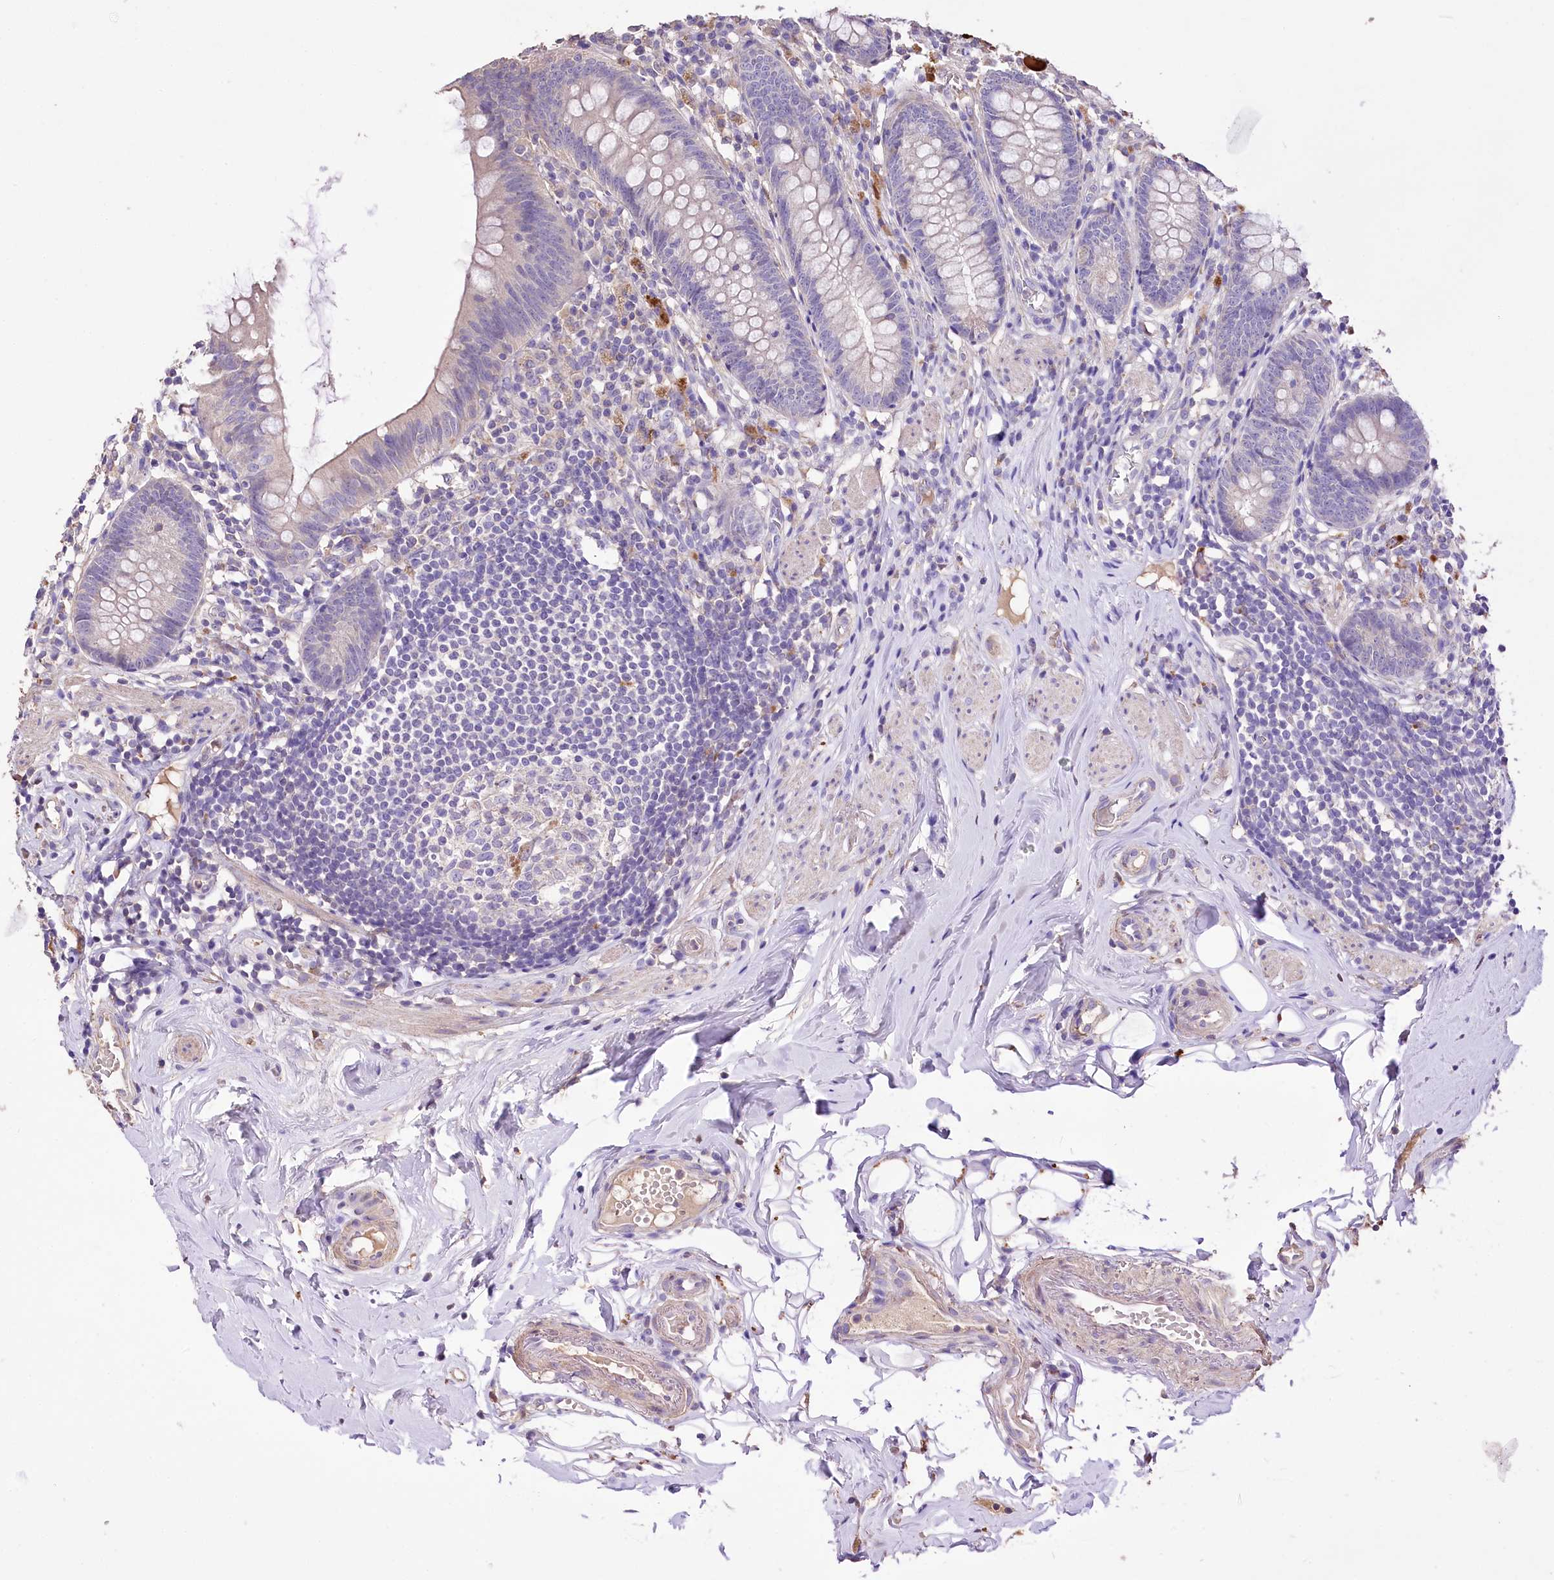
{"staining": {"intensity": "negative", "quantity": "none", "location": "none"}, "tissue": "appendix", "cell_type": "Glandular cells", "image_type": "normal", "snomed": [{"axis": "morphology", "description": "Normal tissue, NOS"}, {"axis": "topography", "description": "Appendix"}], "caption": "Immunohistochemical staining of benign appendix reveals no significant expression in glandular cells.", "gene": "PCYOX1L", "patient": {"sex": "female", "age": 62}}